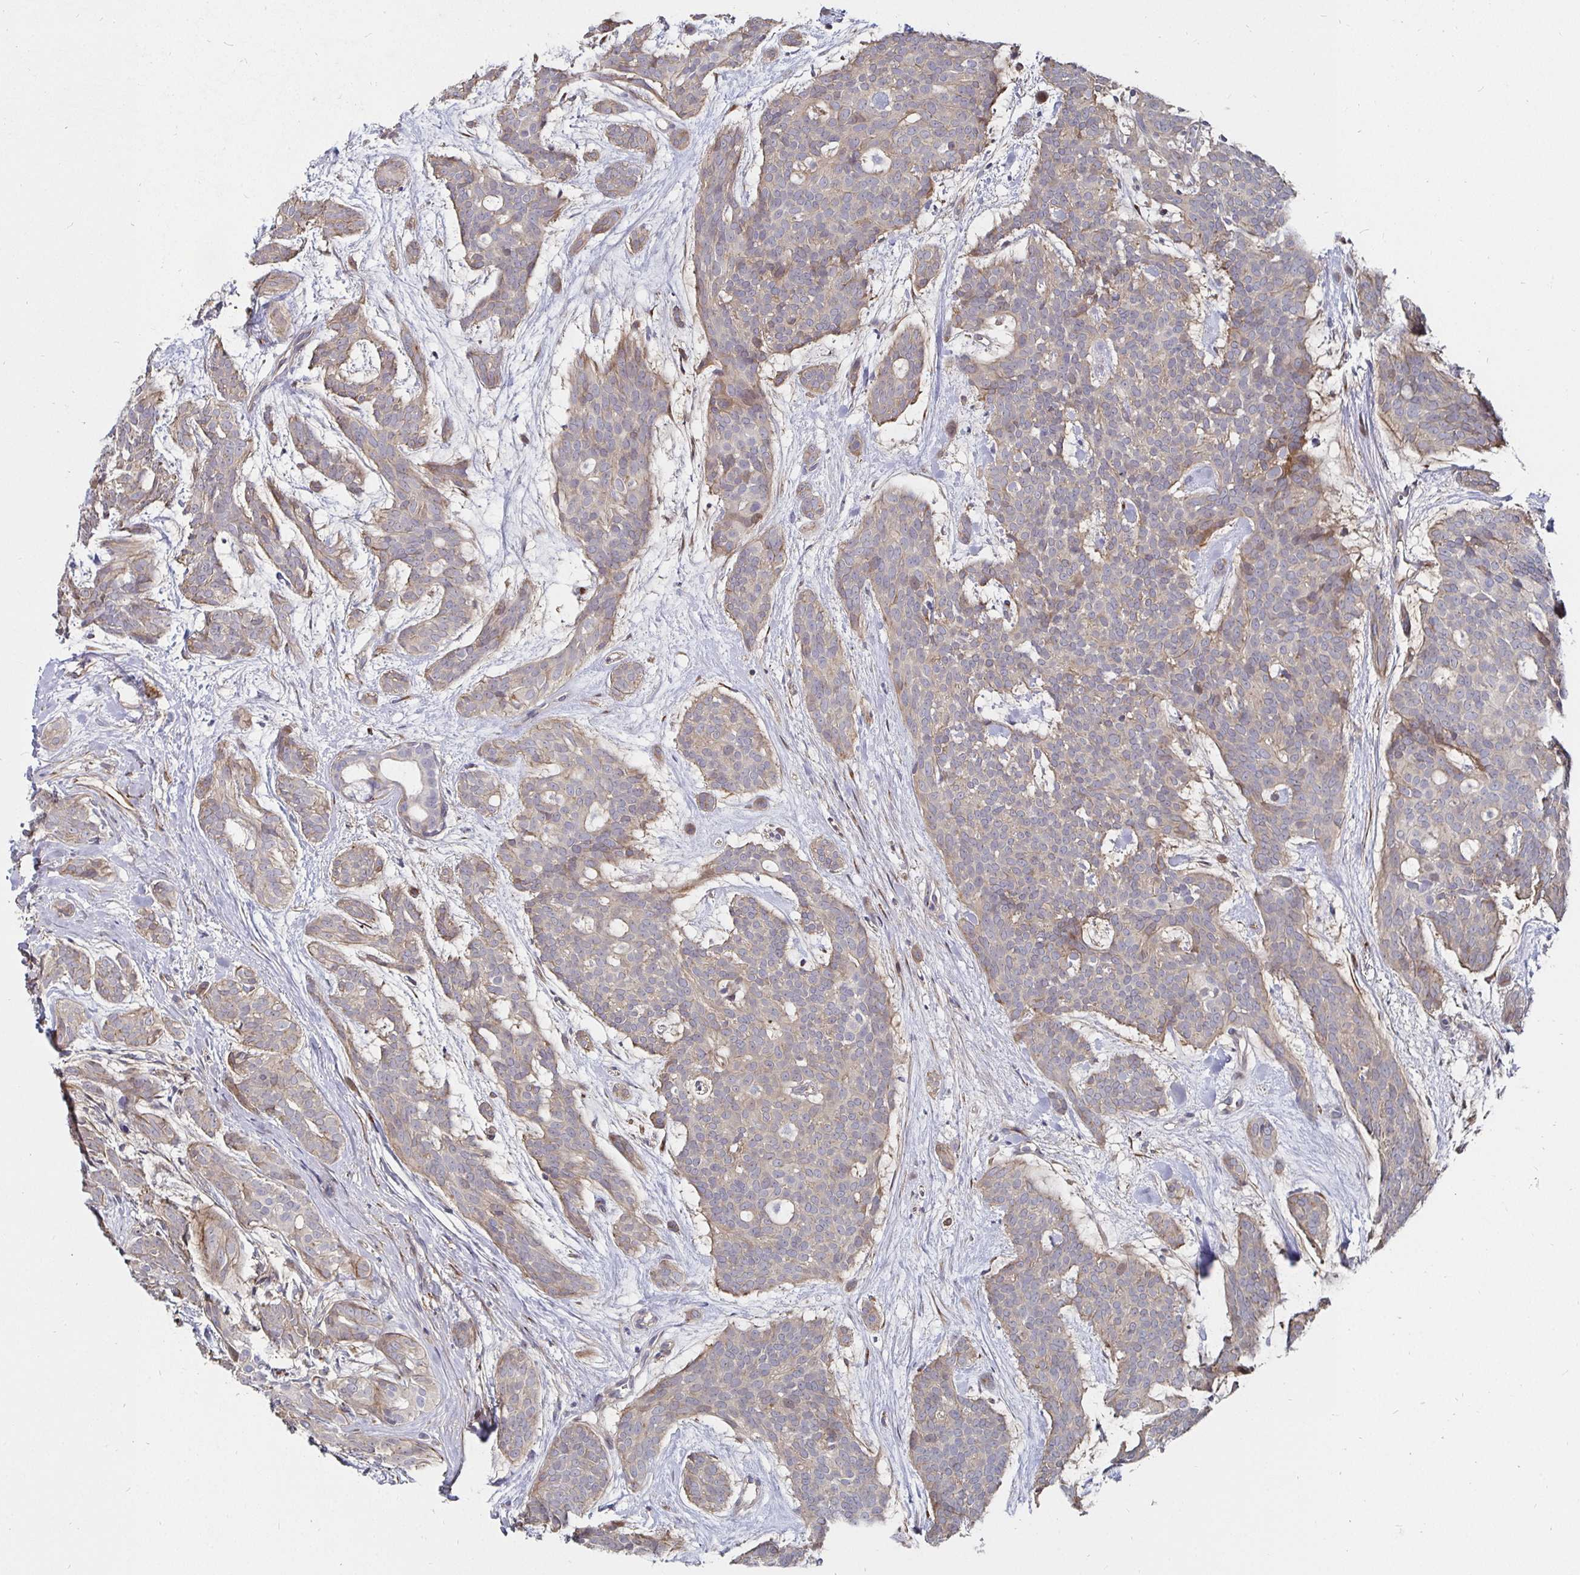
{"staining": {"intensity": "weak", "quantity": "<25%", "location": "cytoplasmic/membranous"}, "tissue": "head and neck cancer", "cell_type": "Tumor cells", "image_type": "cancer", "snomed": [{"axis": "morphology", "description": "Adenocarcinoma, NOS"}, {"axis": "topography", "description": "Head-Neck"}], "caption": "DAB immunohistochemical staining of head and neck cancer exhibits no significant expression in tumor cells. Nuclei are stained in blue.", "gene": "GJA4", "patient": {"sex": "male", "age": 66}}